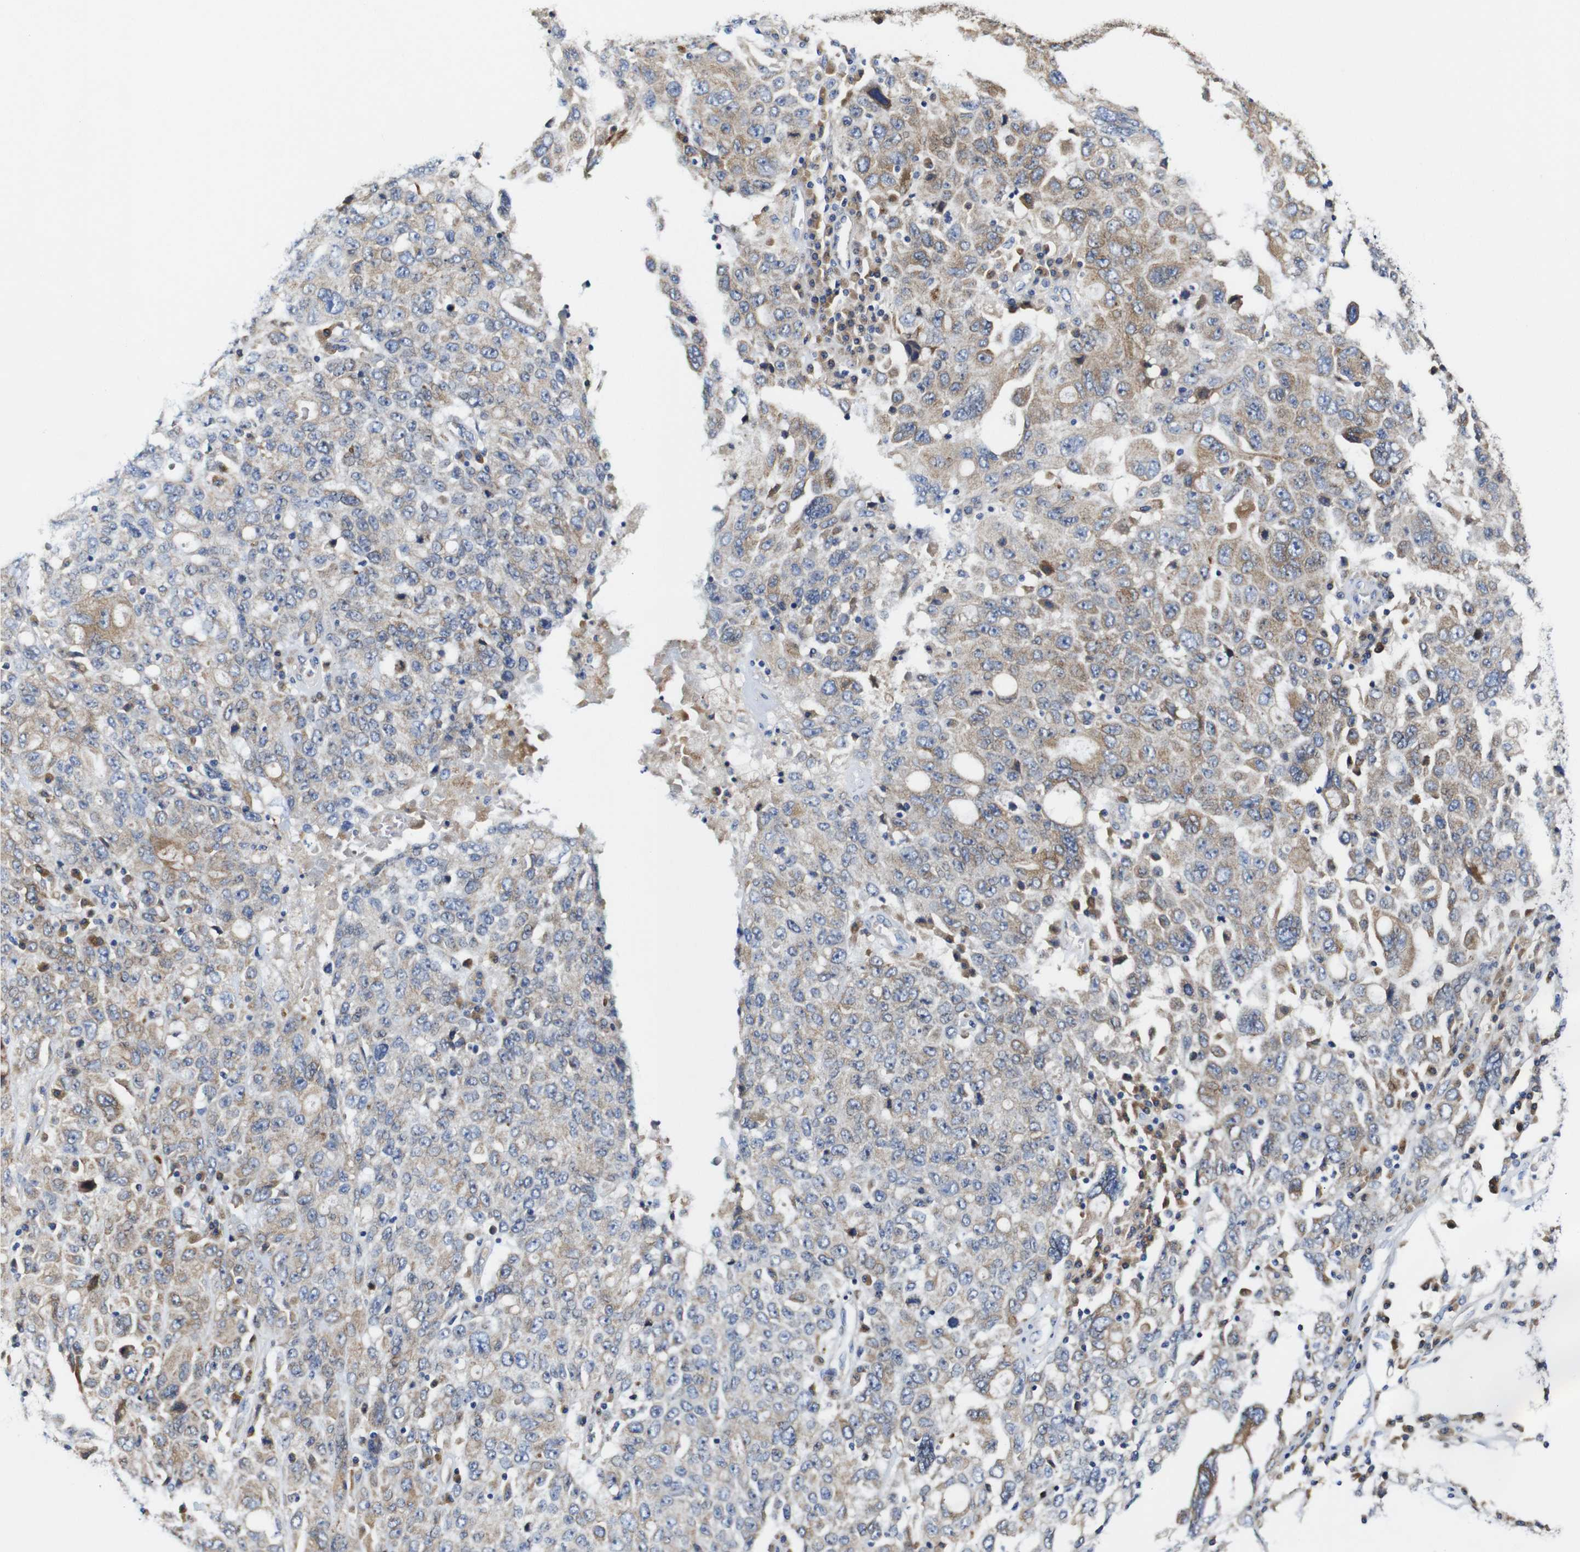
{"staining": {"intensity": "moderate", "quantity": "<25%", "location": "cytoplasmic/membranous"}, "tissue": "ovarian cancer", "cell_type": "Tumor cells", "image_type": "cancer", "snomed": [{"axis": "morphology", "description": "Carcinoma, endometroid"}, {"axis": "topography", "description": "Ovary"}], "caption": "IHC (DAB (3,3'-diaminobenzidine)) staining of ovarian endometroid carcinoma demonstrates moderate cytoplasmic/membranous protein positivity in about <25% of tumor cells.", "gene": "CLCC1", "patient": {"sex": "female", "age": 62}}